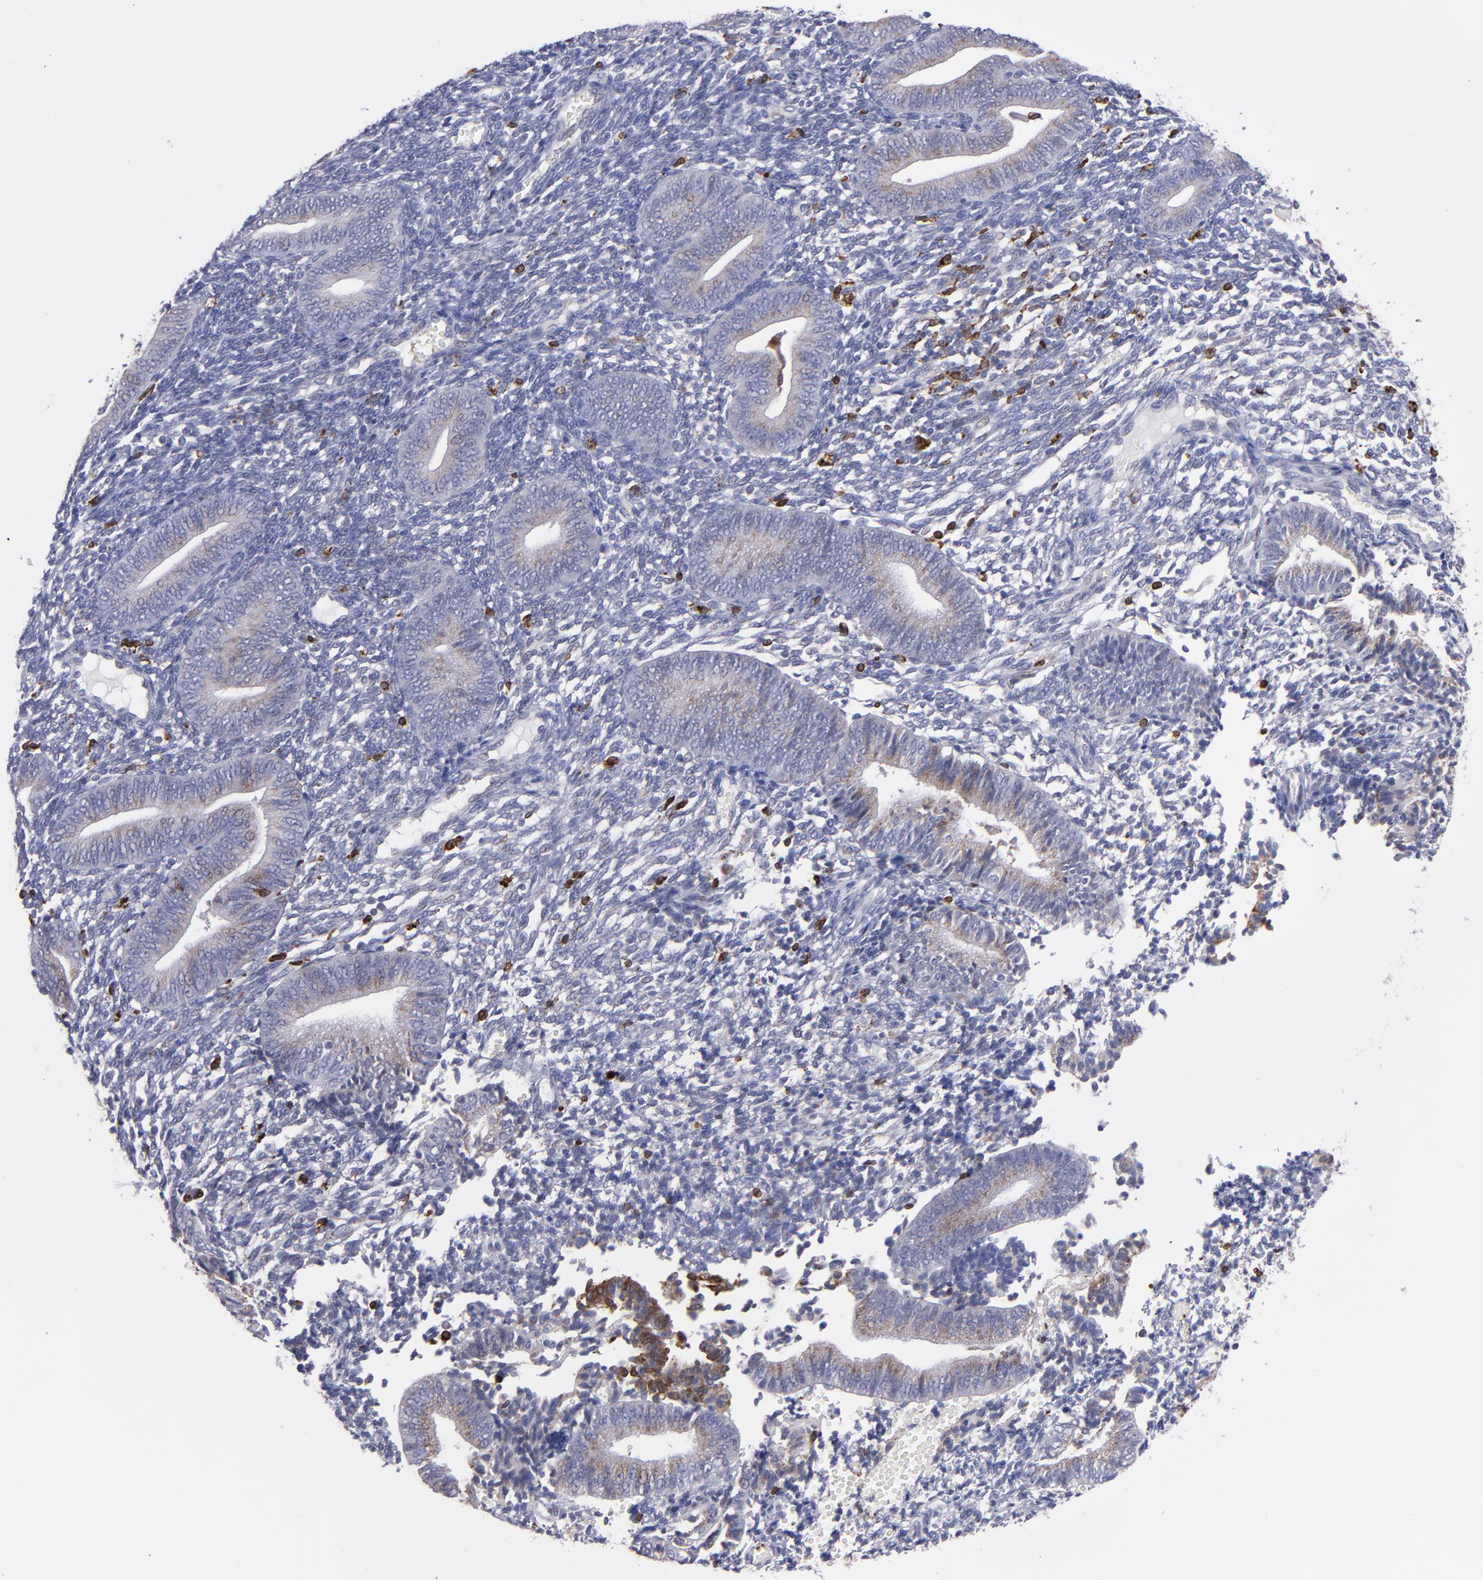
{"staining": {"intensity": "strong", "quantity": "<25%", "location": "nuclear"}, "tissue": "endometrium", "cell_type": "Cells in endometrial stroma", "image_type": "normal", "snomed": [{"axis": "morphology", "description": "Normal tissue, NOS"}, {"axis": "topography", "description": "Uterus"}, {"axis": "topography", "description": "Endometrium"}], "caption": "Immunohistochemistry (IHC) (DAB) staining of benign endometrium reveals strong nuclear protein positivity in approximately <25% of cells in endometrial stroma.", "gene": "PTGS1", "patient": {"sex": "female", "age": 33}}